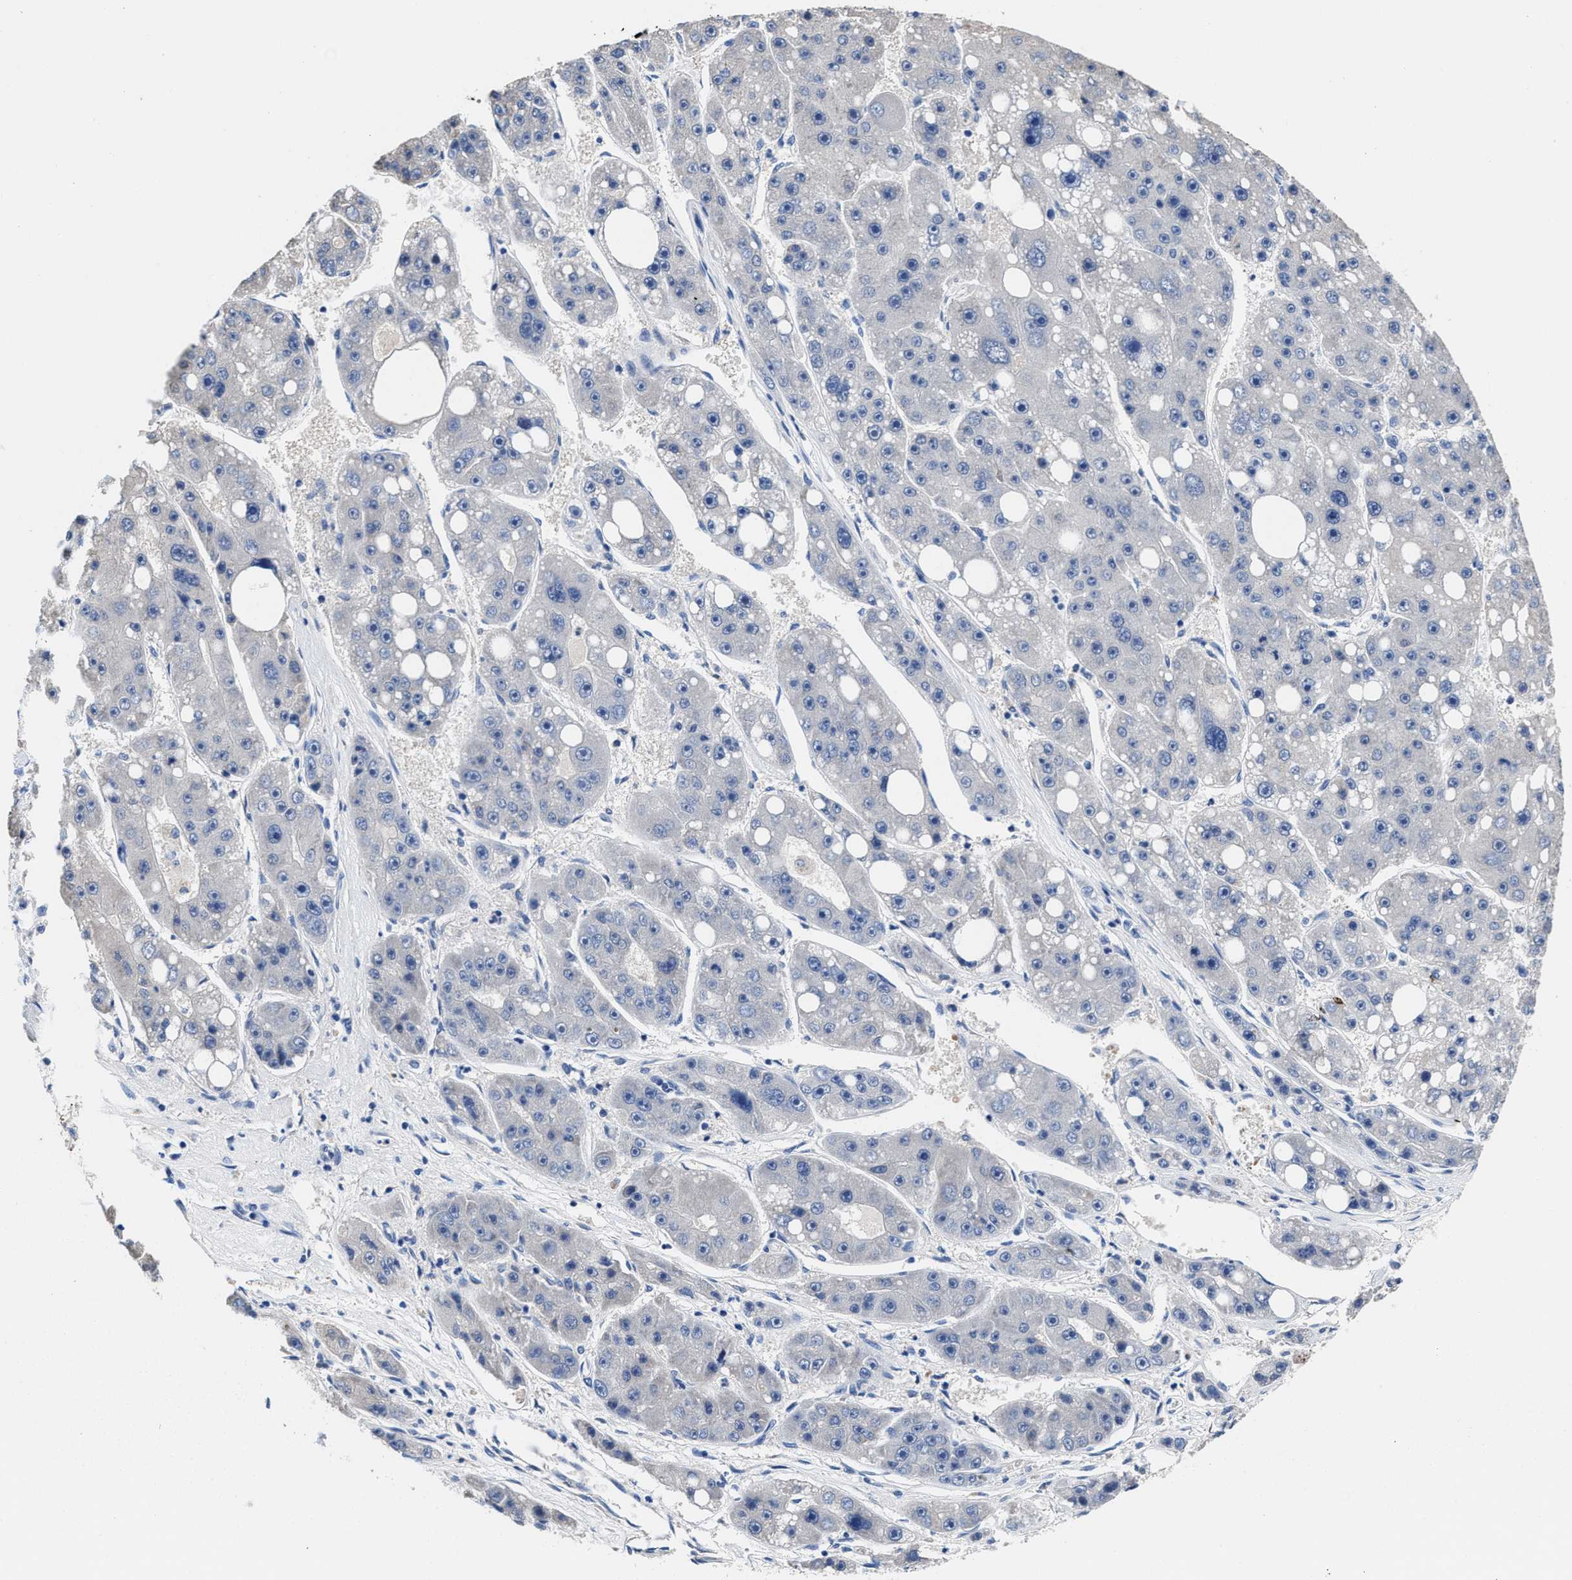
{"staining": {"intensity": "negative", "quantity": "none", "location": "none"}, "tissue": "liver cancer", "cell_type": "Tumor cells", "image_type": "cancer", "snomed": [{"axis": "morphology", "description": "Carcinoma, Hepatocellular, NOS"}, {"axis": "topography", "description": "Liver"}], "caption": "A high-resolution image shows immunohistochemistry (IHC) staining of liver hepatocellular carcinoma, which displays no significant expression in tumor cells. (DAB (3,3'-diaminobenzidine) immunohistochemistry visualized using brightfield microscopy, high magnification).", "gene": "HOOK1", "patient": {"sex": "female", "age": 61}}